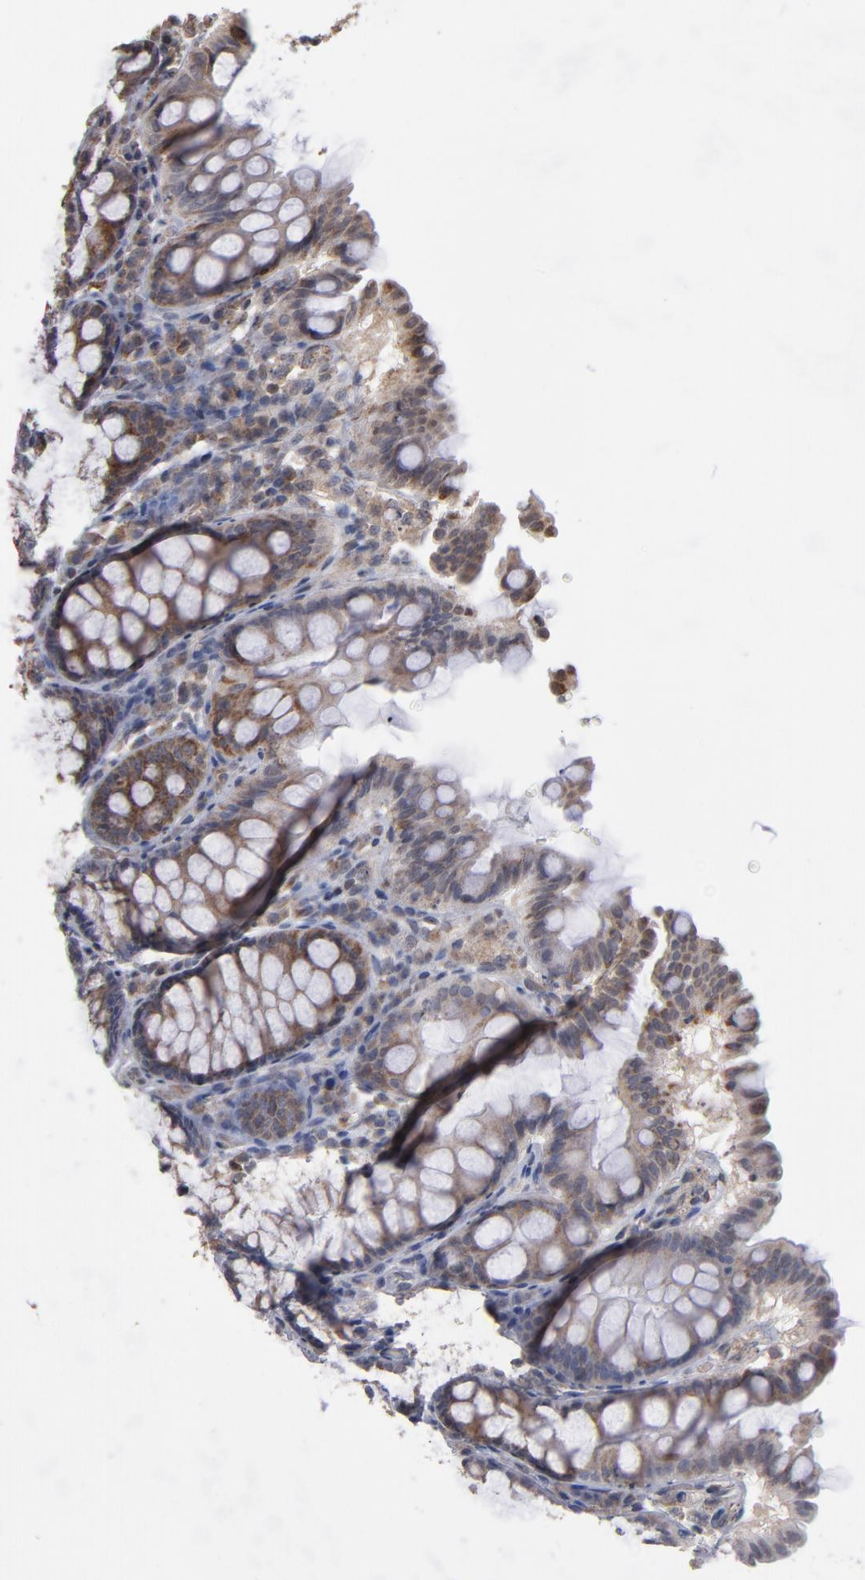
{"staining": {"intensity": "moderate", "quantity": ">75%", "location": "cytoplasmic/membranous"}, "tissue": "colon", "cell_type": "Endothelial cells", "image_type": "normal", "snomed": [{"axis": "morphology", "description": "Normal tissue, NOS"}, {"axis": "topography", "description": "Colon"}], "caption": "Endothelial cells demonstrate medium levels of moderate cytoplasmic/membranous expression in about >75% of cells in benign human colon. (brown staining indicates protein expression, while blue staining denotes nuclei).", "gene": "MIPOL1", "patient": {"sex": "female", "age": 61}}